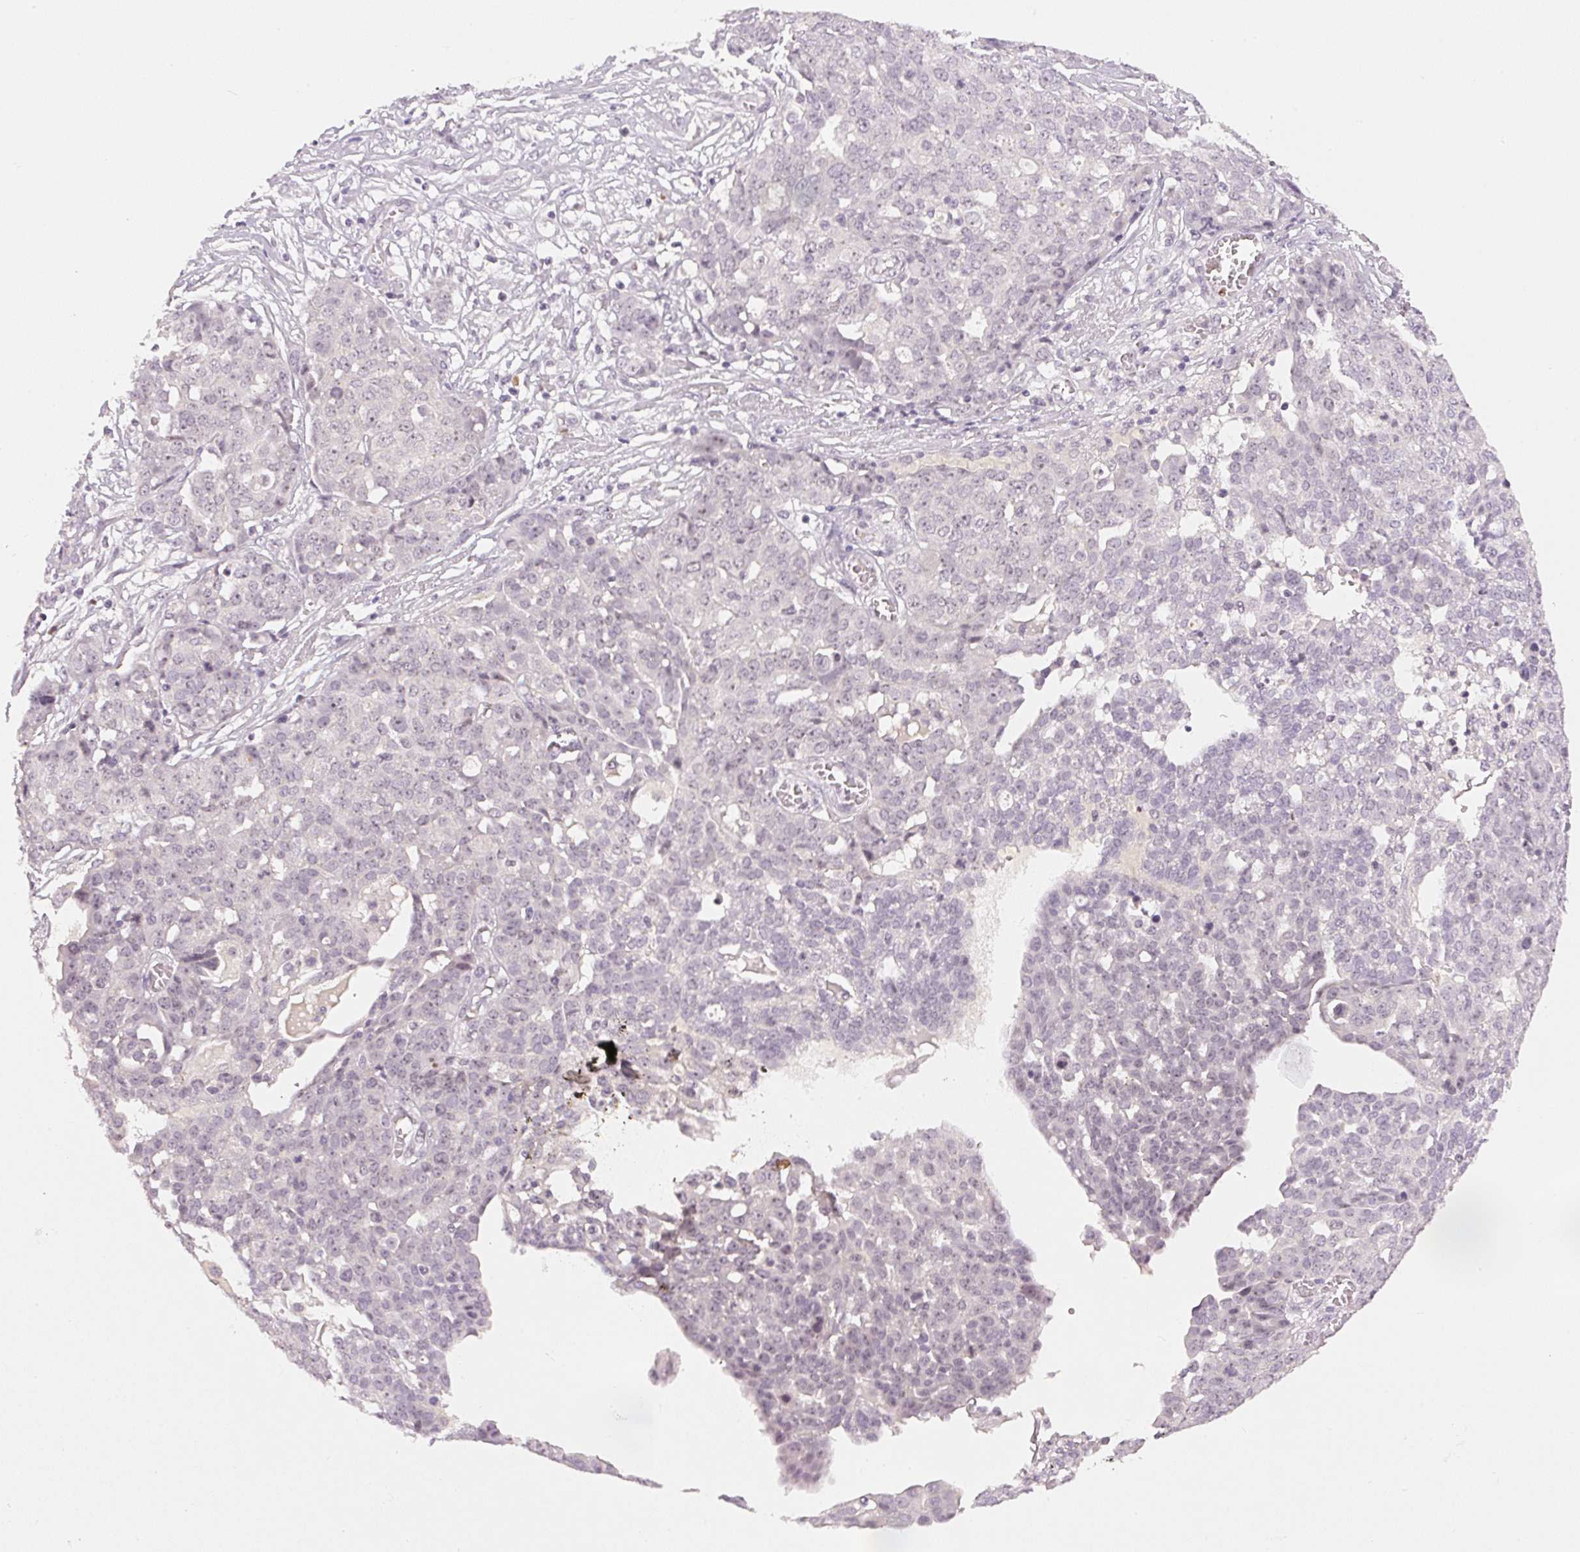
{"staining": {"intensity": "negative", "quantity": "none", "location": "none"}, "tissue": "ovarian cancer", "cell_type": "Tumor cells", "image_type": "cancer", "snomed": [{"axis": "morphology", "description": "Cystadenocarcinoma, serous, NOS"}, {"axis": "topography", "description": "Soft tissue"}, {"axis": "topography", "description": "Ovary"}], "caption": "Immunohistochemical staining of ovarian cancer (serous cystadenocarcinoma) demonstrates no significant staining in tumor cells. (Immunohistochemistry, brightfield microscopy, high magnification).", "gene": "SGF29", "patient": {"sex": "female", "age": 57}}